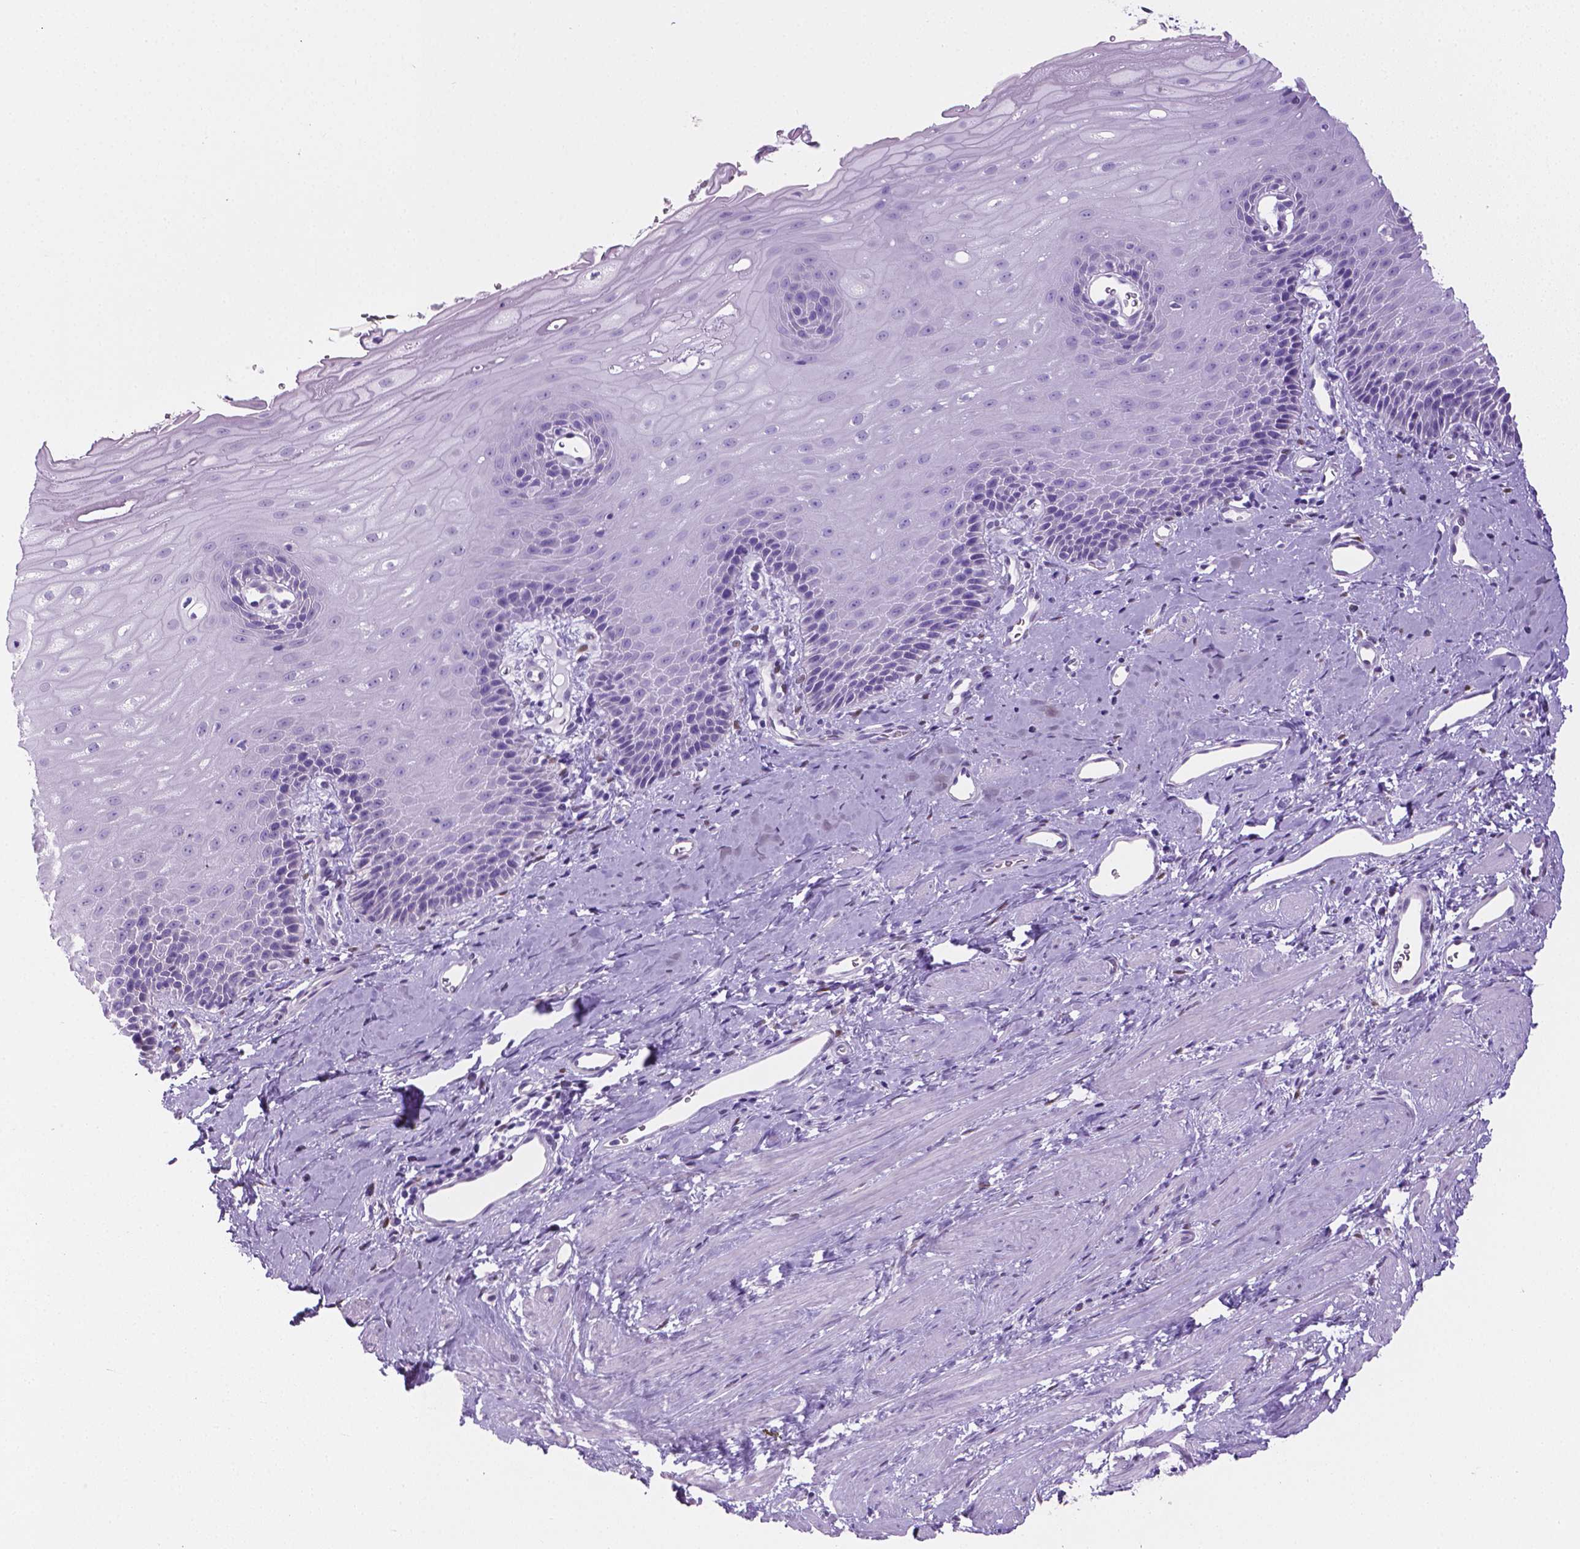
{"staining": {"intensity": "negative", "quantity": "none", "location": "none"}, "tissue": "esophagus", "cell_type": "Squamous epithelial cells", "image_type": "normal", "snomed": [{"axis": "morphology", "description": "Normal tissue, NOS"}, {"axis": "topography", "description": "Esophagus"}], "caption": "Histopathology image shows no significant protein staining in squamous epithelial cells of benign esophagus. (Stains: DAB (3,3'-diaminobenzidine) immunohistochemistry (IHC) with hematoxylin counter stain, Microscopy: brightfield microscopy at high magnification).", "gene": "TMEM210", "patient": {"sex": "male", "age": 64}}